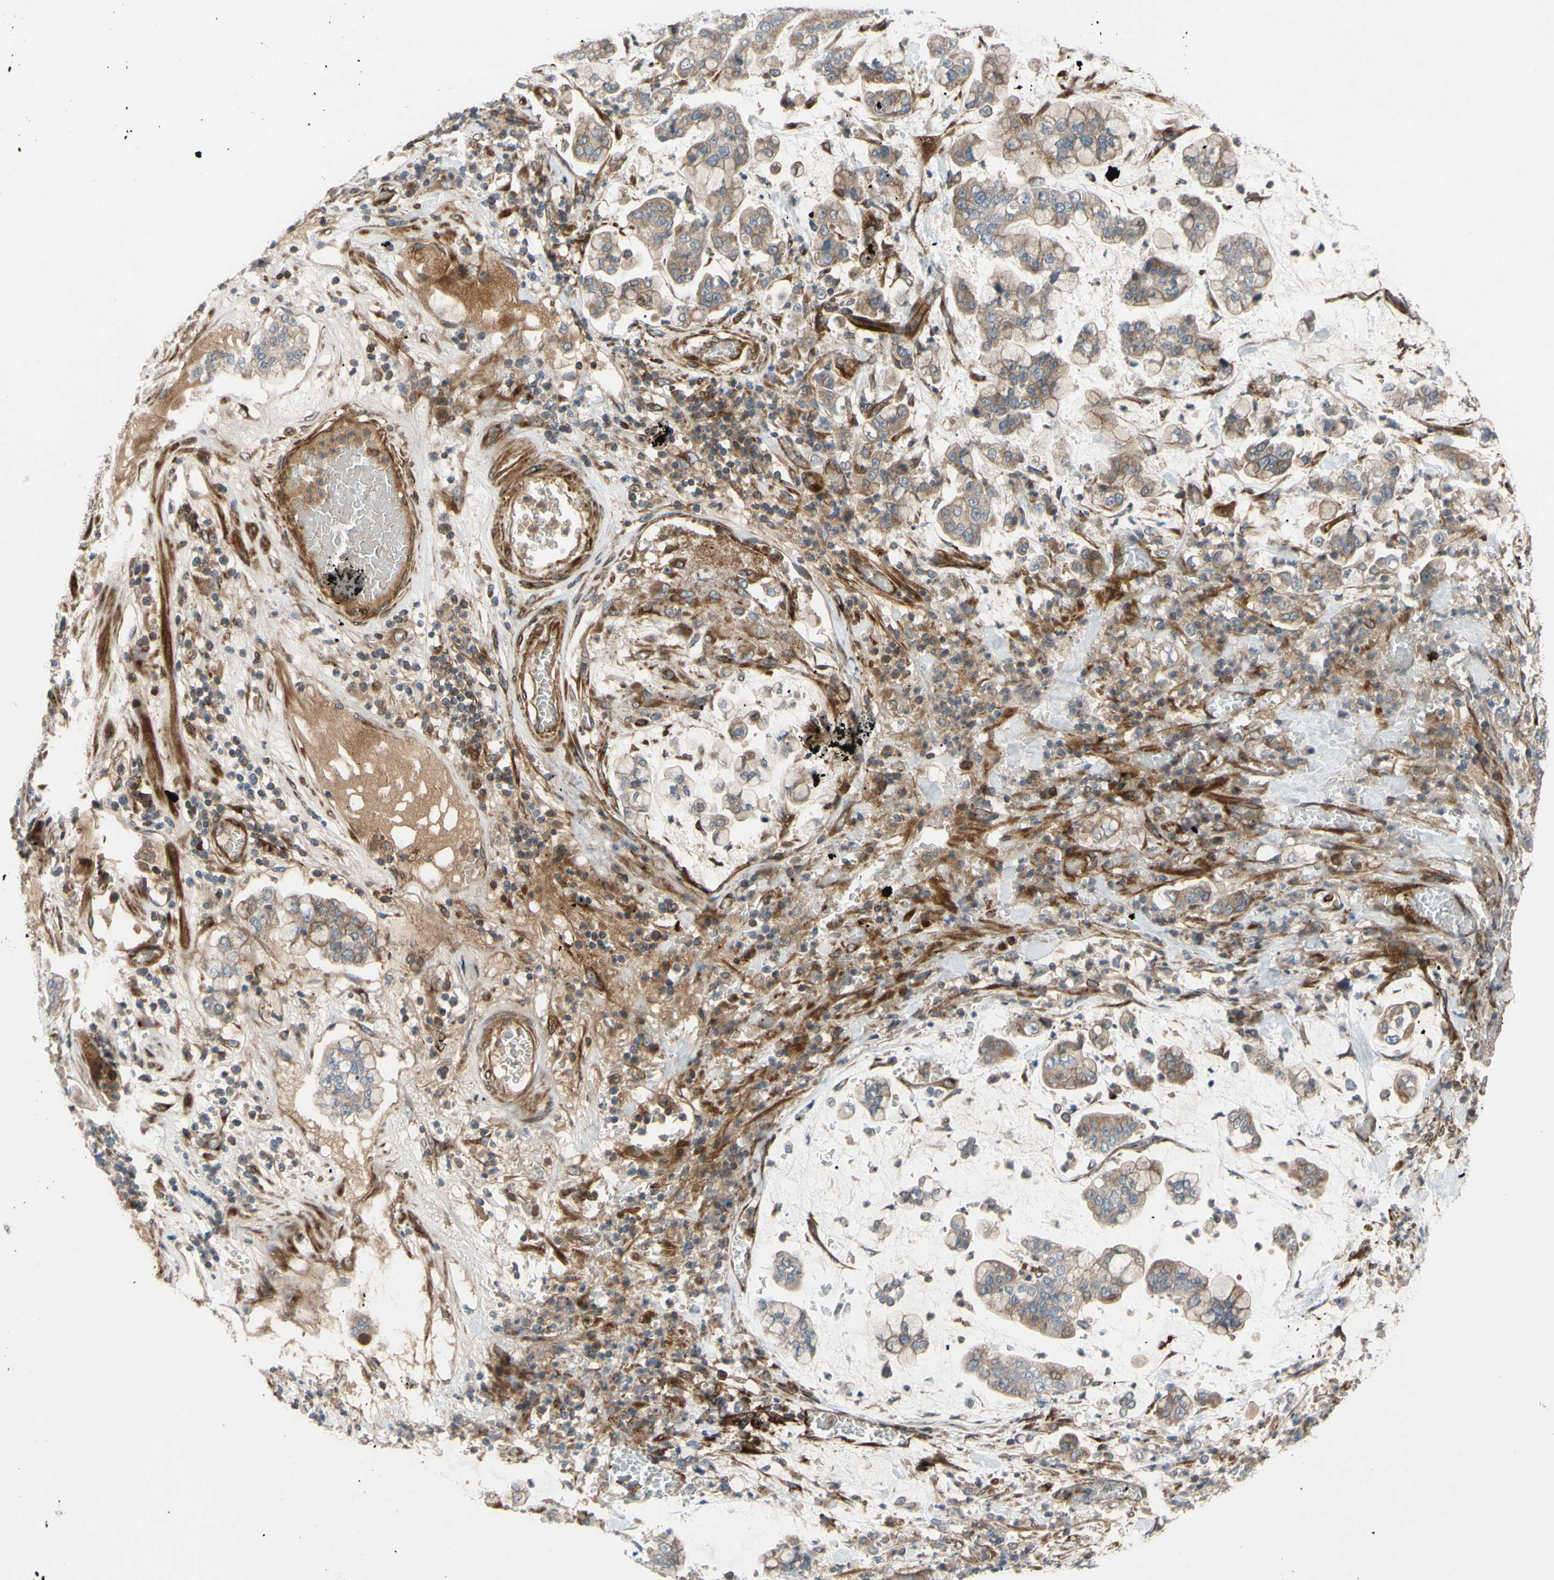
{"staining": {"intensity": "weak", "quantity": "25%-75%", "location": "cytoplasmic/membranous"}, "tissue": "stomach cancer", "cell_type": "Tumor cells", "image_type": "cancer", "snomed": [{"axis": "morphology", "description": "Normal tissue, NOS"}, {"axis": "morphology", "description": "Adenocarcinoma, NOS"}, {"axis": "topography", "description": "Stomach, upper"}, {"axis": "topography", "description": "Stomach"}], "caption": "Immunohistochemical staining of stomach cancer exhibits low levels of weak cytoplasmic/membranous positivity in about 25%-75% of tumor cells.", "gene": "SPTLC1", "patient": {"sex": "male", "age": 76}}